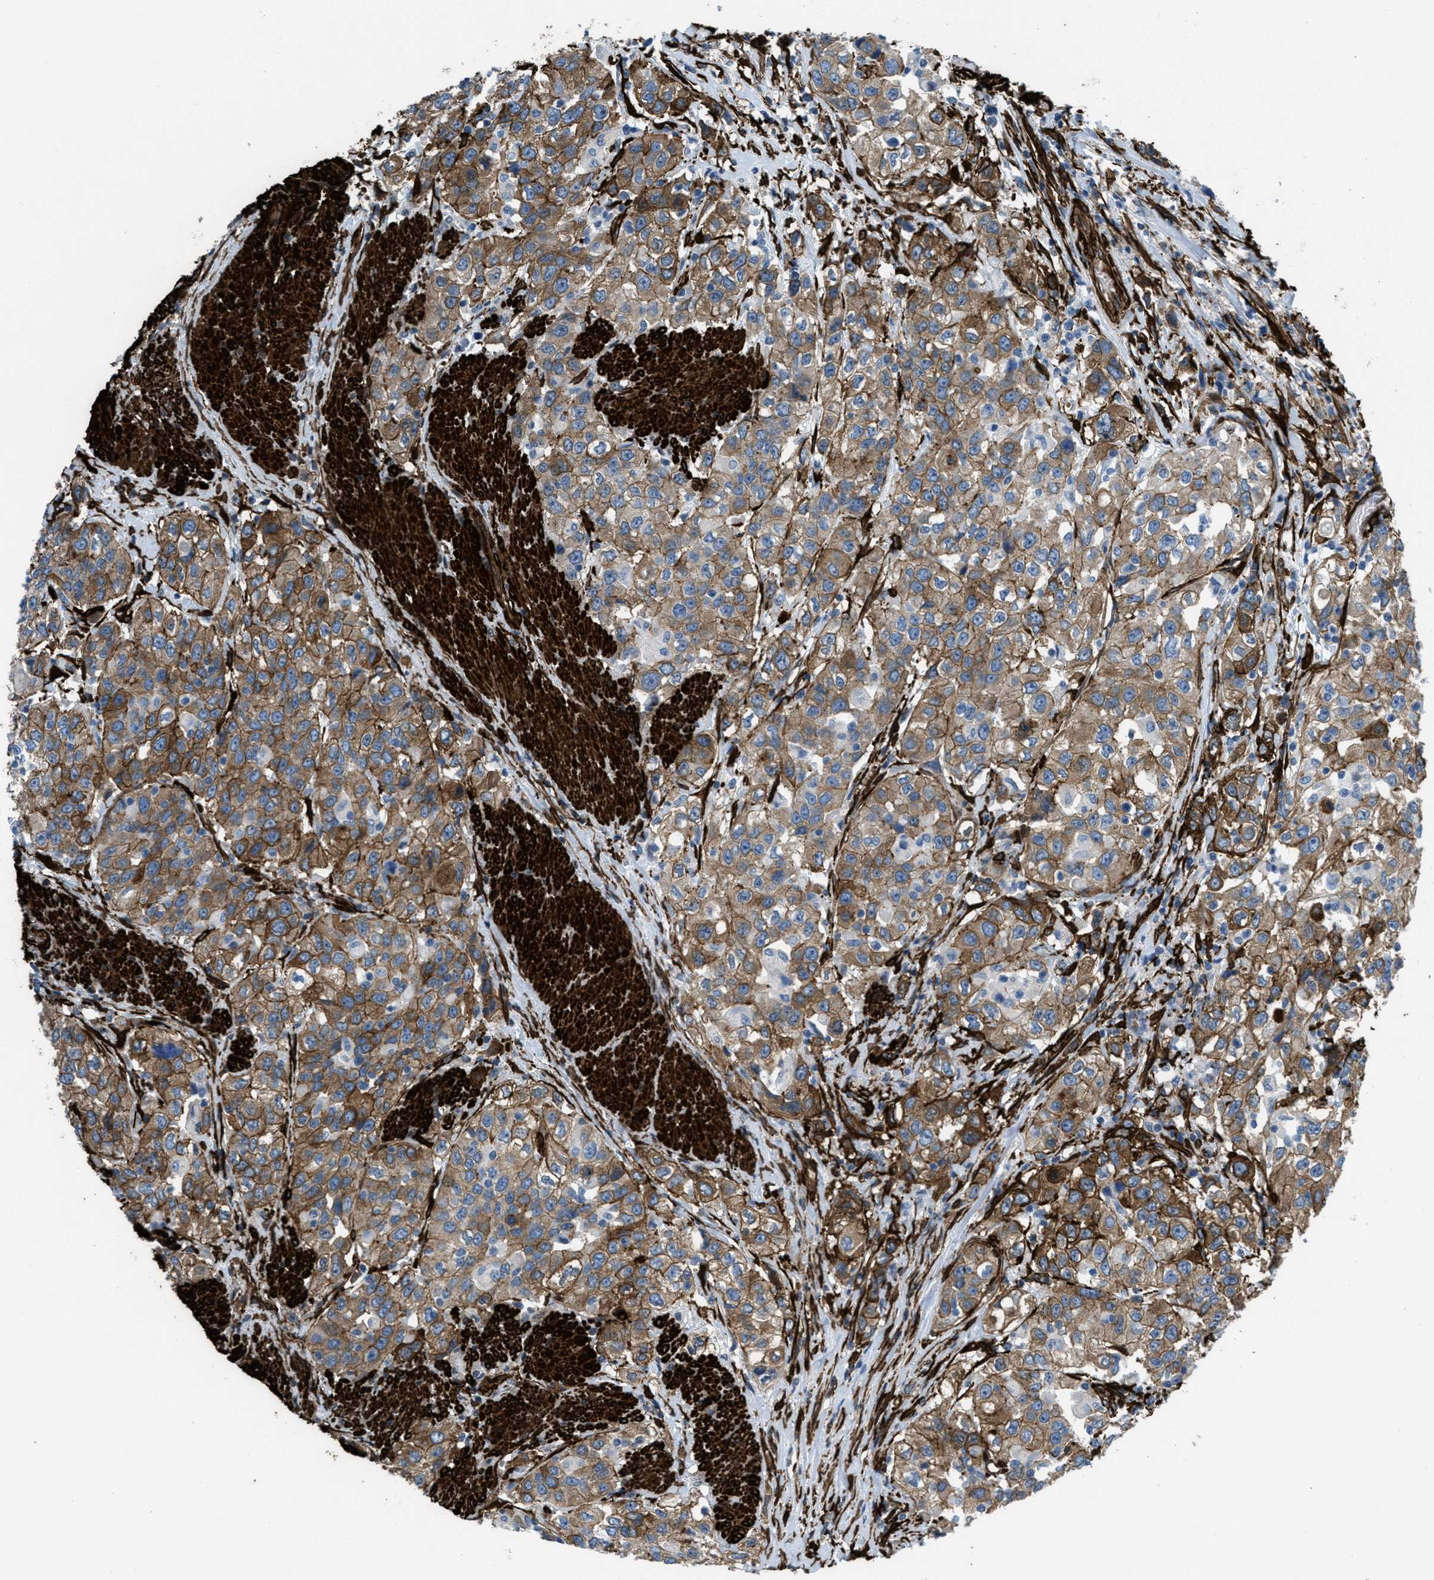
{"staining": {"intensity": "moderate", "quantity": ">75%", "location": "cytoplasmic/membranous"}, "tissue": "urothelial cancer", "cell_type": "Tumor cells", "image_type": "cancer", "snomed": [{"axis": "morphology", "description": "Urothelial carcinoma, High grade"}, {"axis": "topography", "description": "Urinary bladder"}], "caption": "Protein staining of urothelial cancer tissue exhibits moderate cytoplasmic/membranous expression in about >75% of tumor cells.", "gene": "CALD1", "patient": {"sex": "female", "age": 80}}